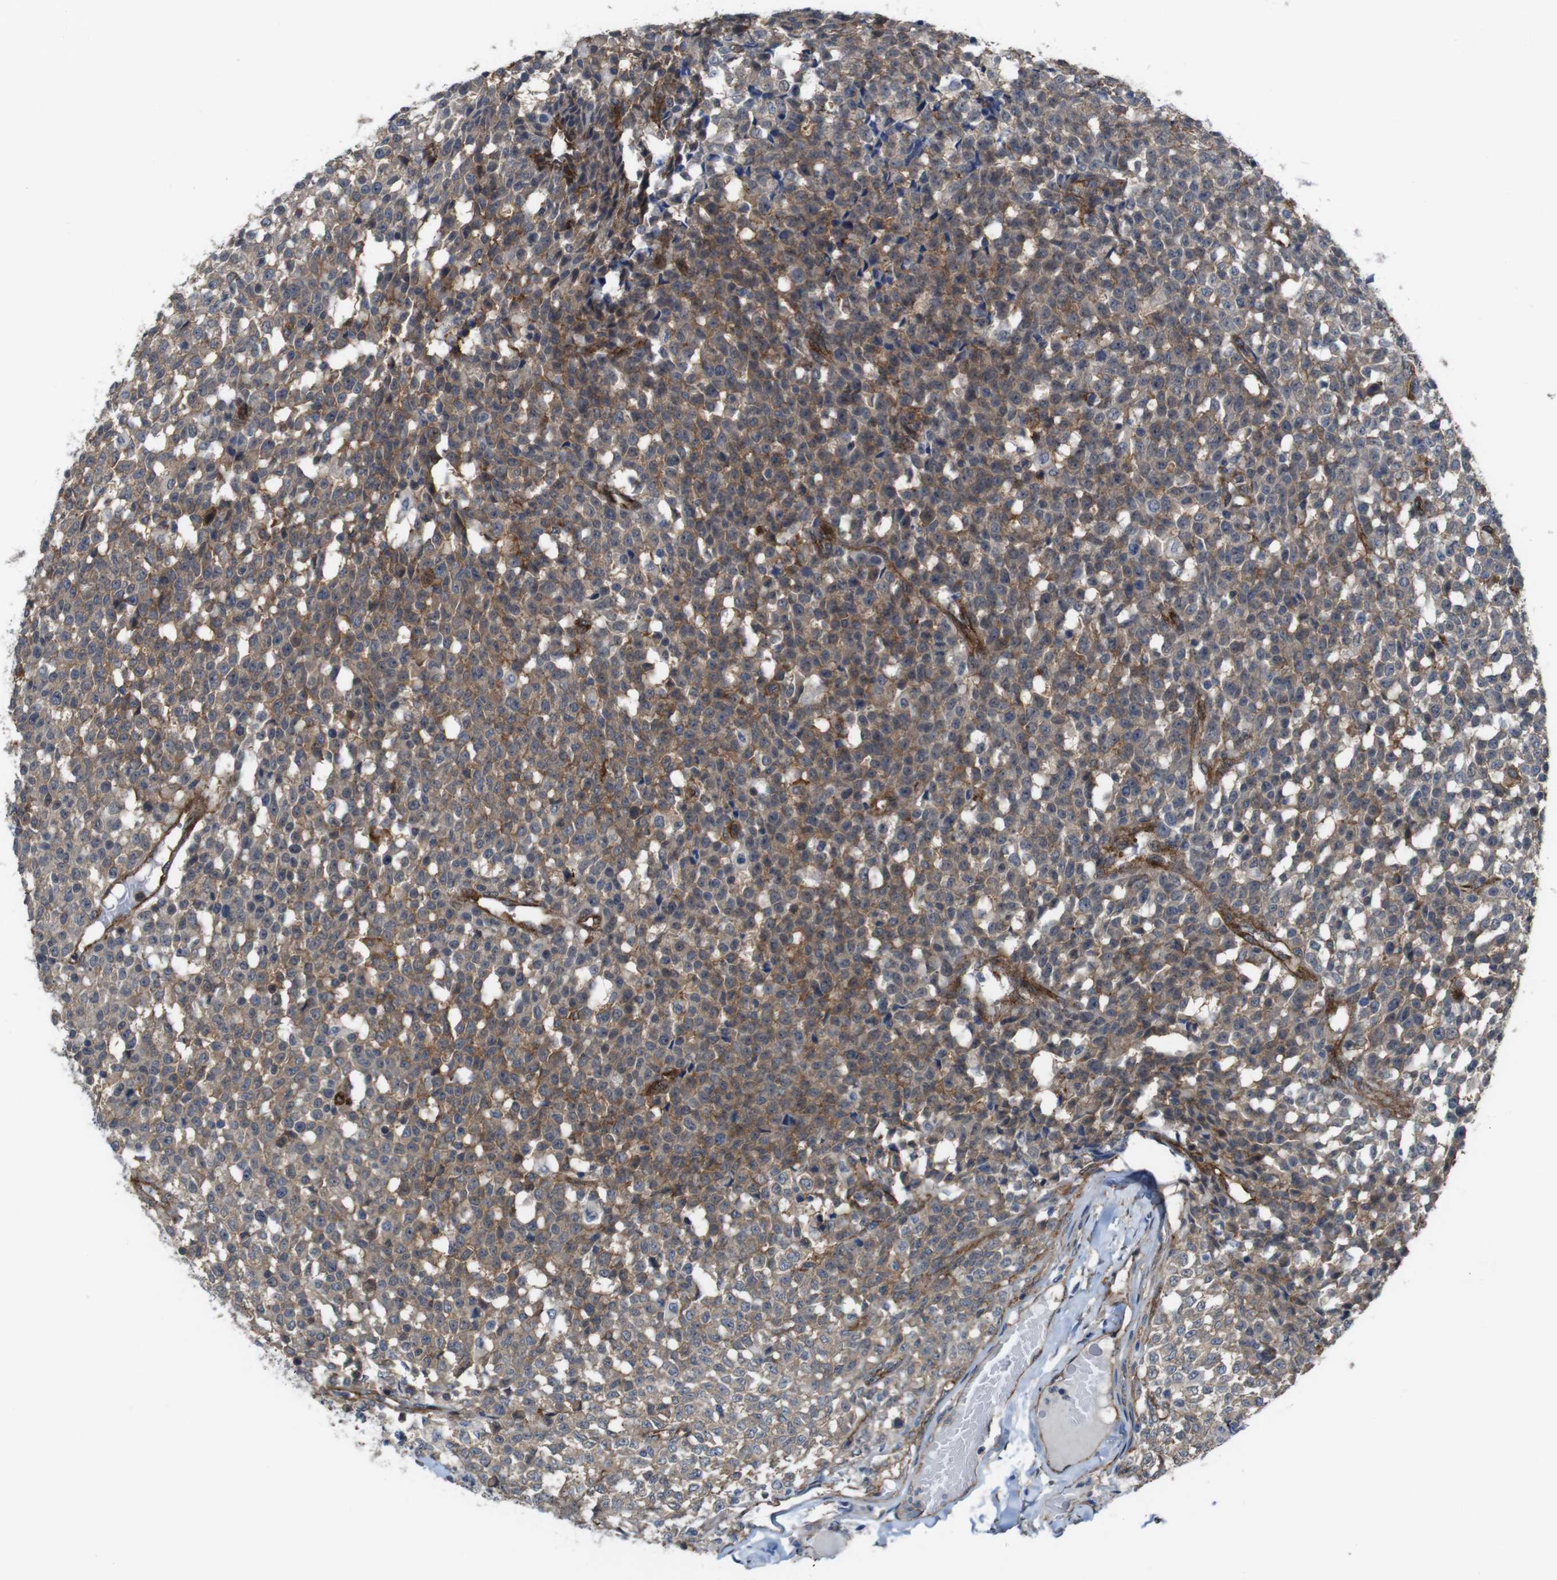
{"staining": {"intensity": "moderate", "quantity": ">75%", "location": "cytoplasmic/membranous"}, "tissue": "testis cancer", "cell_type": "Tumor cells", "image_type": "cancer", "snomed": [{"axis": "morphology", "description": "Seminoma, NOS"}, {"axis": "topography", "description": "Testis"}], "caption": "Immunohistochemical staining of human testis cancer displays medium levels of moderate cytoplasmic/membranous protein expression in approximately >75% of tumor cells. (Brightfield microscopy of DAB IHC at high magnification).", "gene": "PTGER4", "patient": {"sex": "male", "age": 59}}